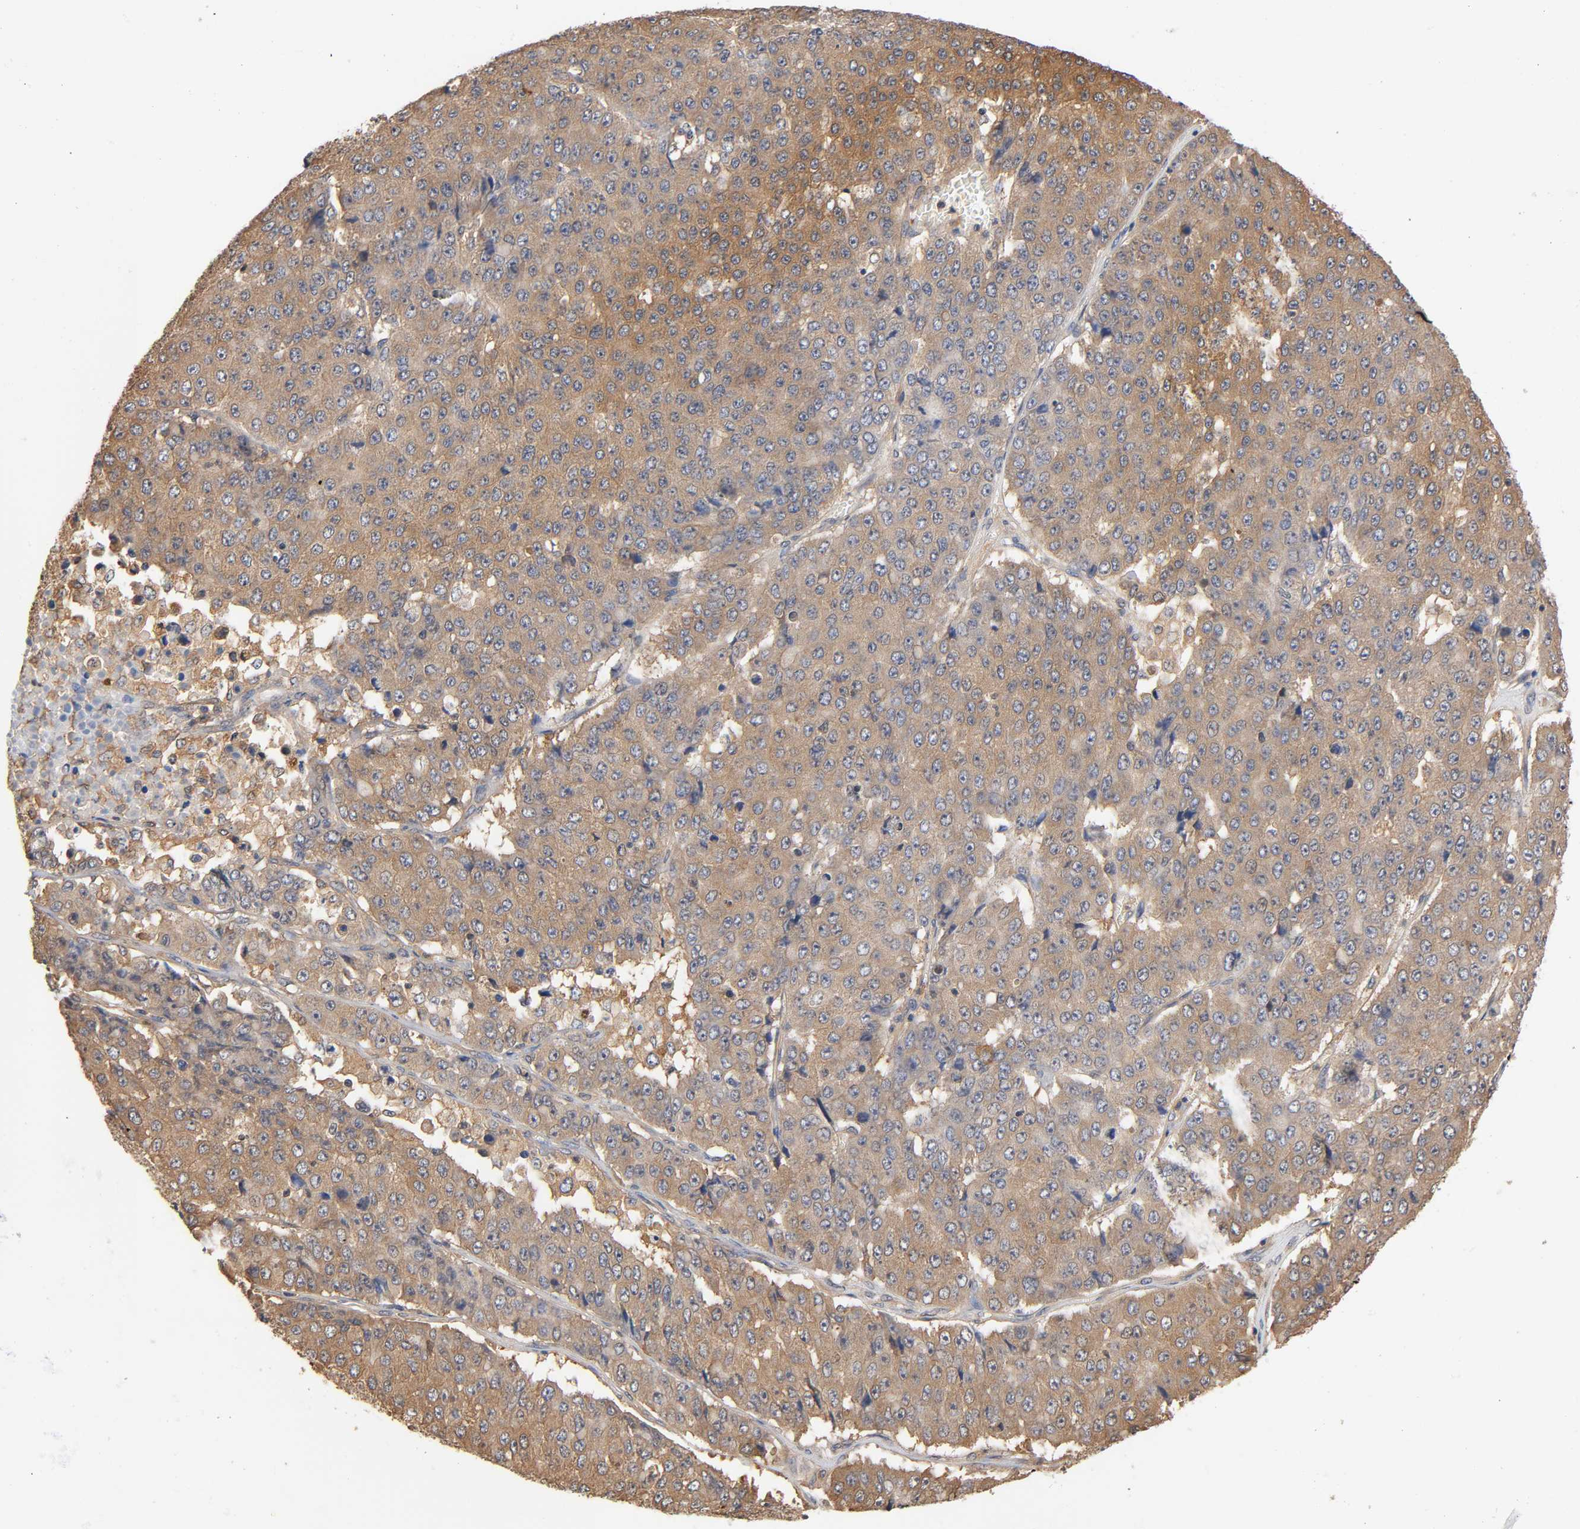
{"staining": {"intensity": "moderate", "quantity": ">75%", "location": "cytoplasmic/membranous"}, "tissue": "pancreatic cancer", "cell_type": "Tumor cells", "image_type": "cancer", "snomed": [{"axis": "morphology", "description": "Adenocarcinoma, NOS"}, {"axis": "topography", "description": "Pancreas"}], "caption": "This is a histology image of immunohistochemistry (IHC) staining of pancreatic cancer, which shows moderate positivity in the cytoplasmic/membranous of tumor cells.", "gene": "ALDOA", "patient": {"sex": "male", "age": 50}}